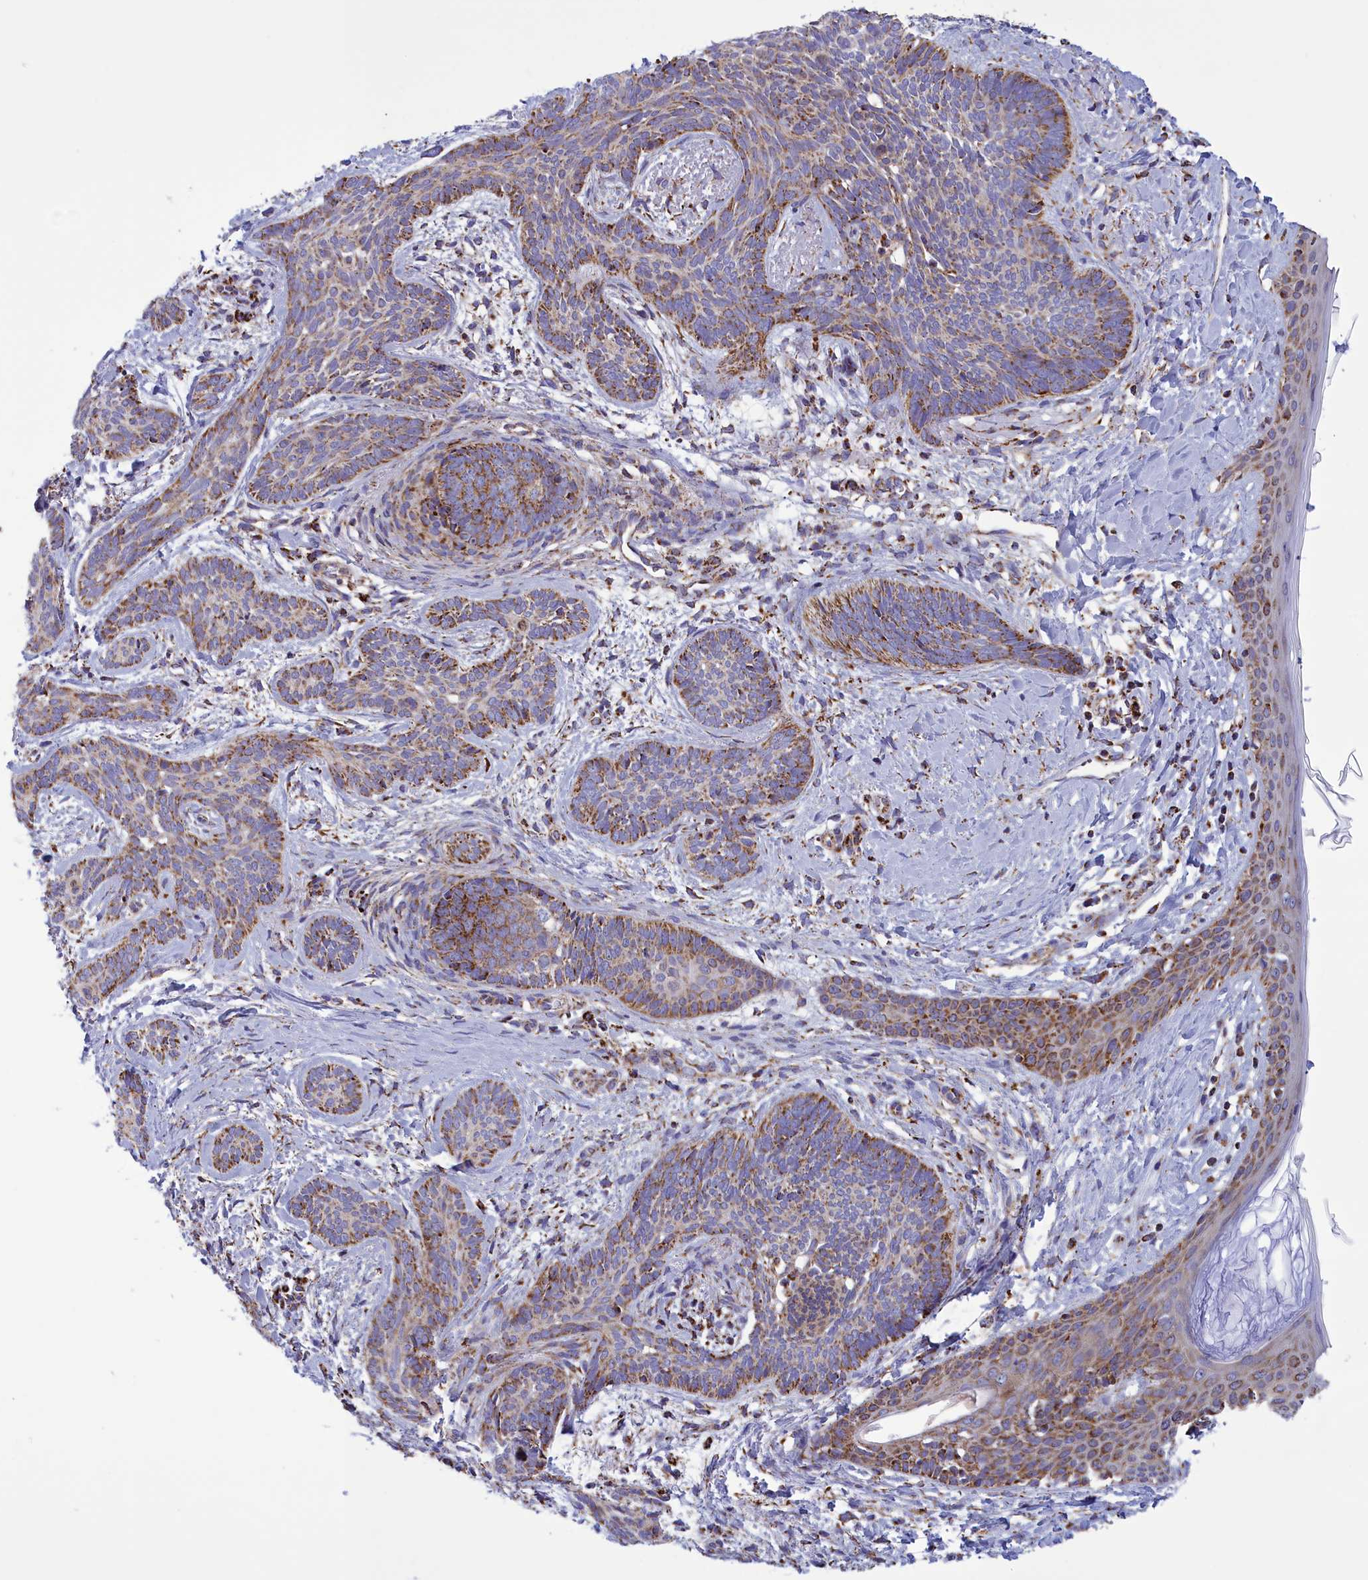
{"staining": {"intensity": "moderate", "quantity": "25%-75%", "location": "cytoplasmic/membranous"}, "tissue": "skin cancer", "cell_type": "Tumor cells", "image_type": "cancer", "snomed": [{"axis": "morphology", "description": "Basal cell carcinoma"}, {"axis": "topography", "description": "Skin"}], "caption": "This photomicrograph exhibits immunohistochemistry staining of human skin basal cell carcinoma, with medium moderate cytoplasmic/membranous expression in approximately 25%-75% of tumor cells.", "gene": "ISOC2", "patient": {"sex": "female", "age": 81}}